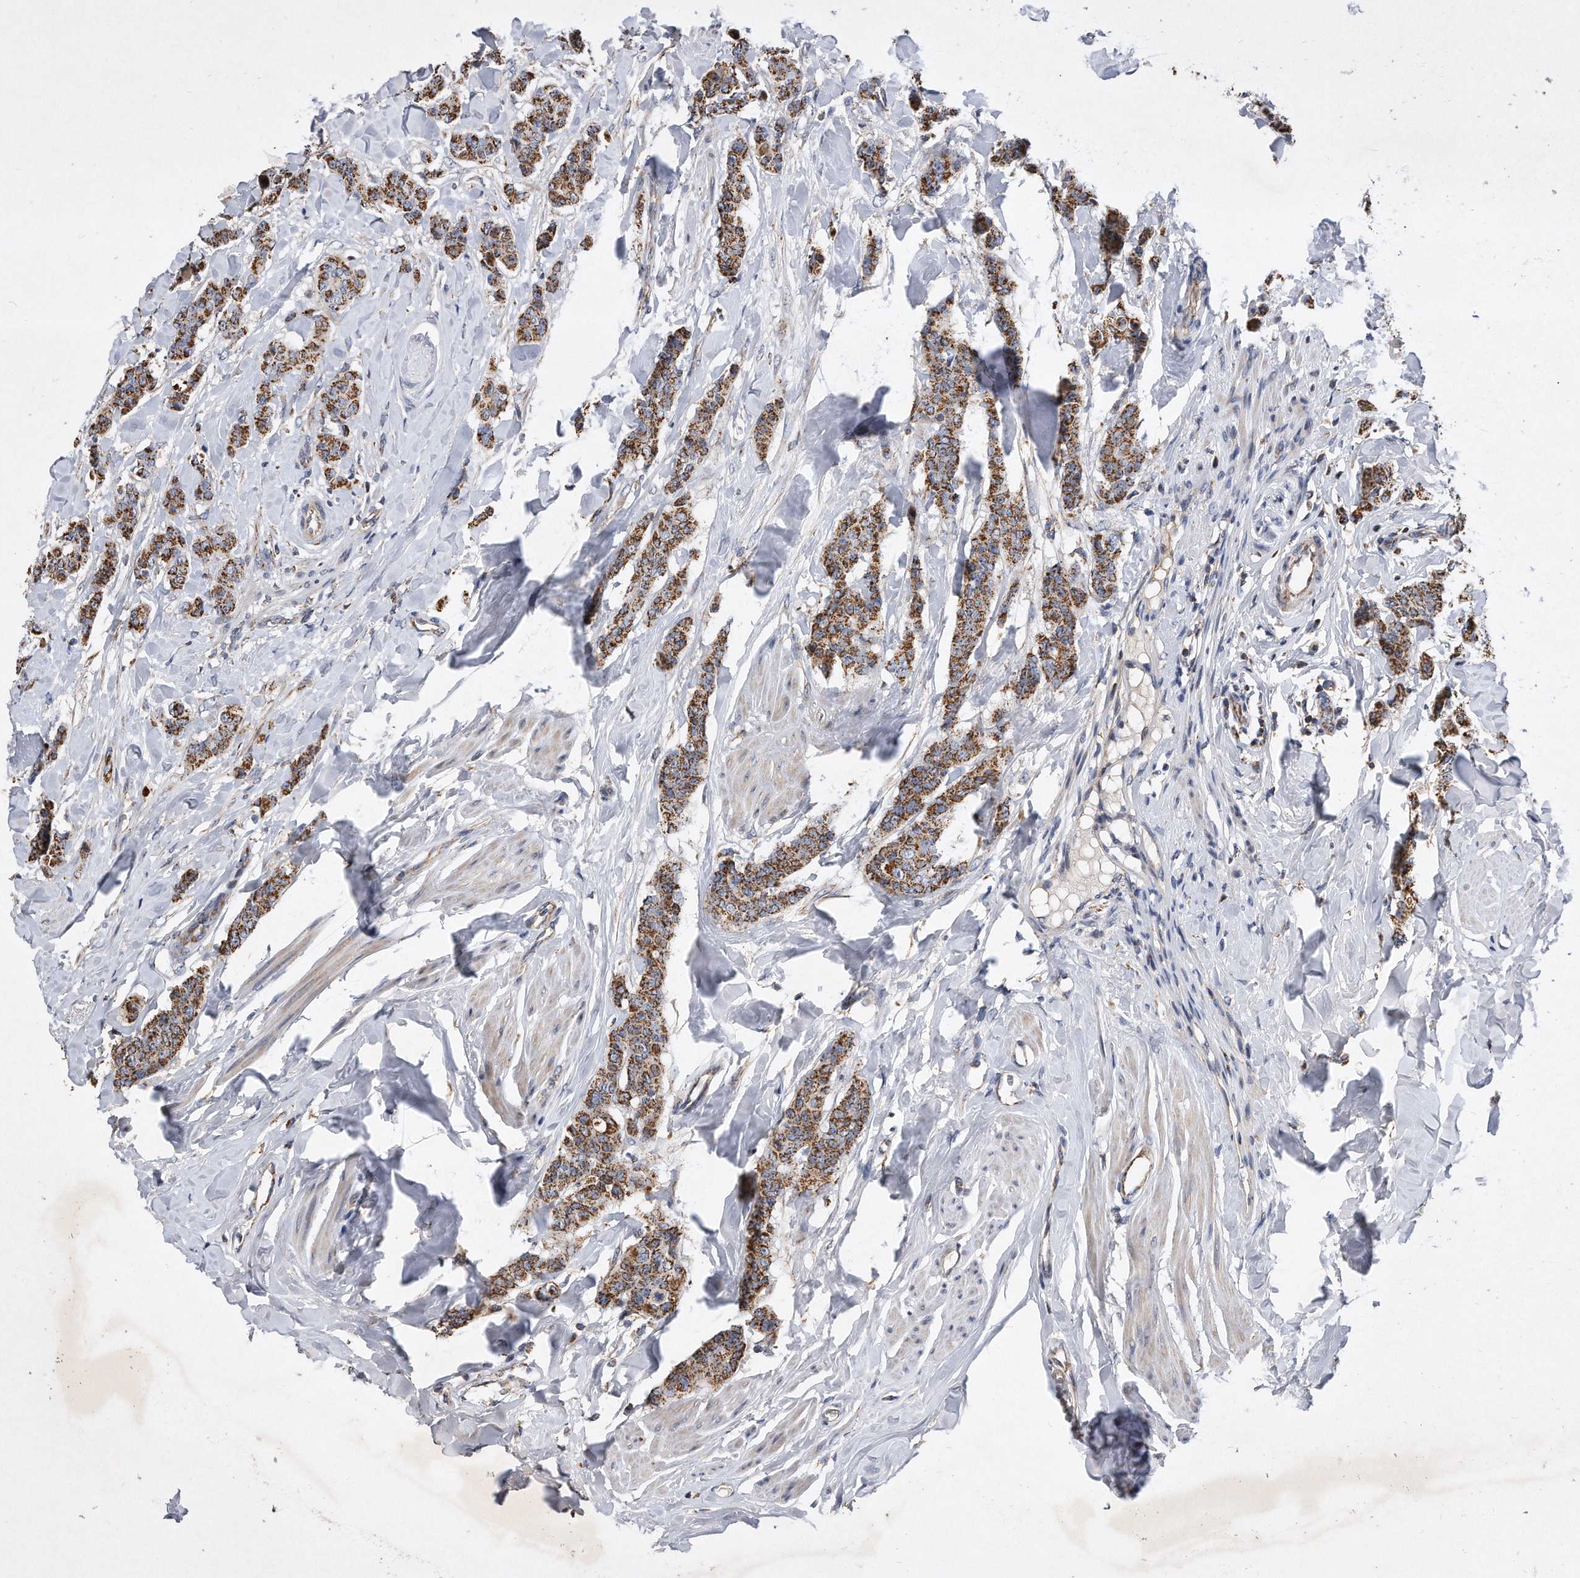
{"staining": {"intensity": "strong", "quantity": ">75%", "location": "cytoplasmic/membranous"}, "tissue": "breast cancer", "cell_type": "Tumor cells", "image_type": "cancer", "snomed": [{"axis": "morphology", "description": "Duct carcinoma"}, {"axis": "topography", "description": "Breast"}], "caption": "Tumor cells show high levels of strong cytoplasmic/membranous expression in approximately >75% of cells in human breast invasive ductal carcinoma. The protein is stained brown, and the nuclei are stained in blue (DAB (3,3'-diaminobenzidine) IHC with brightfield microscopy, high magnification).", "gene": "PPP5C", "patient": {"sex": "female", "age": 40}}